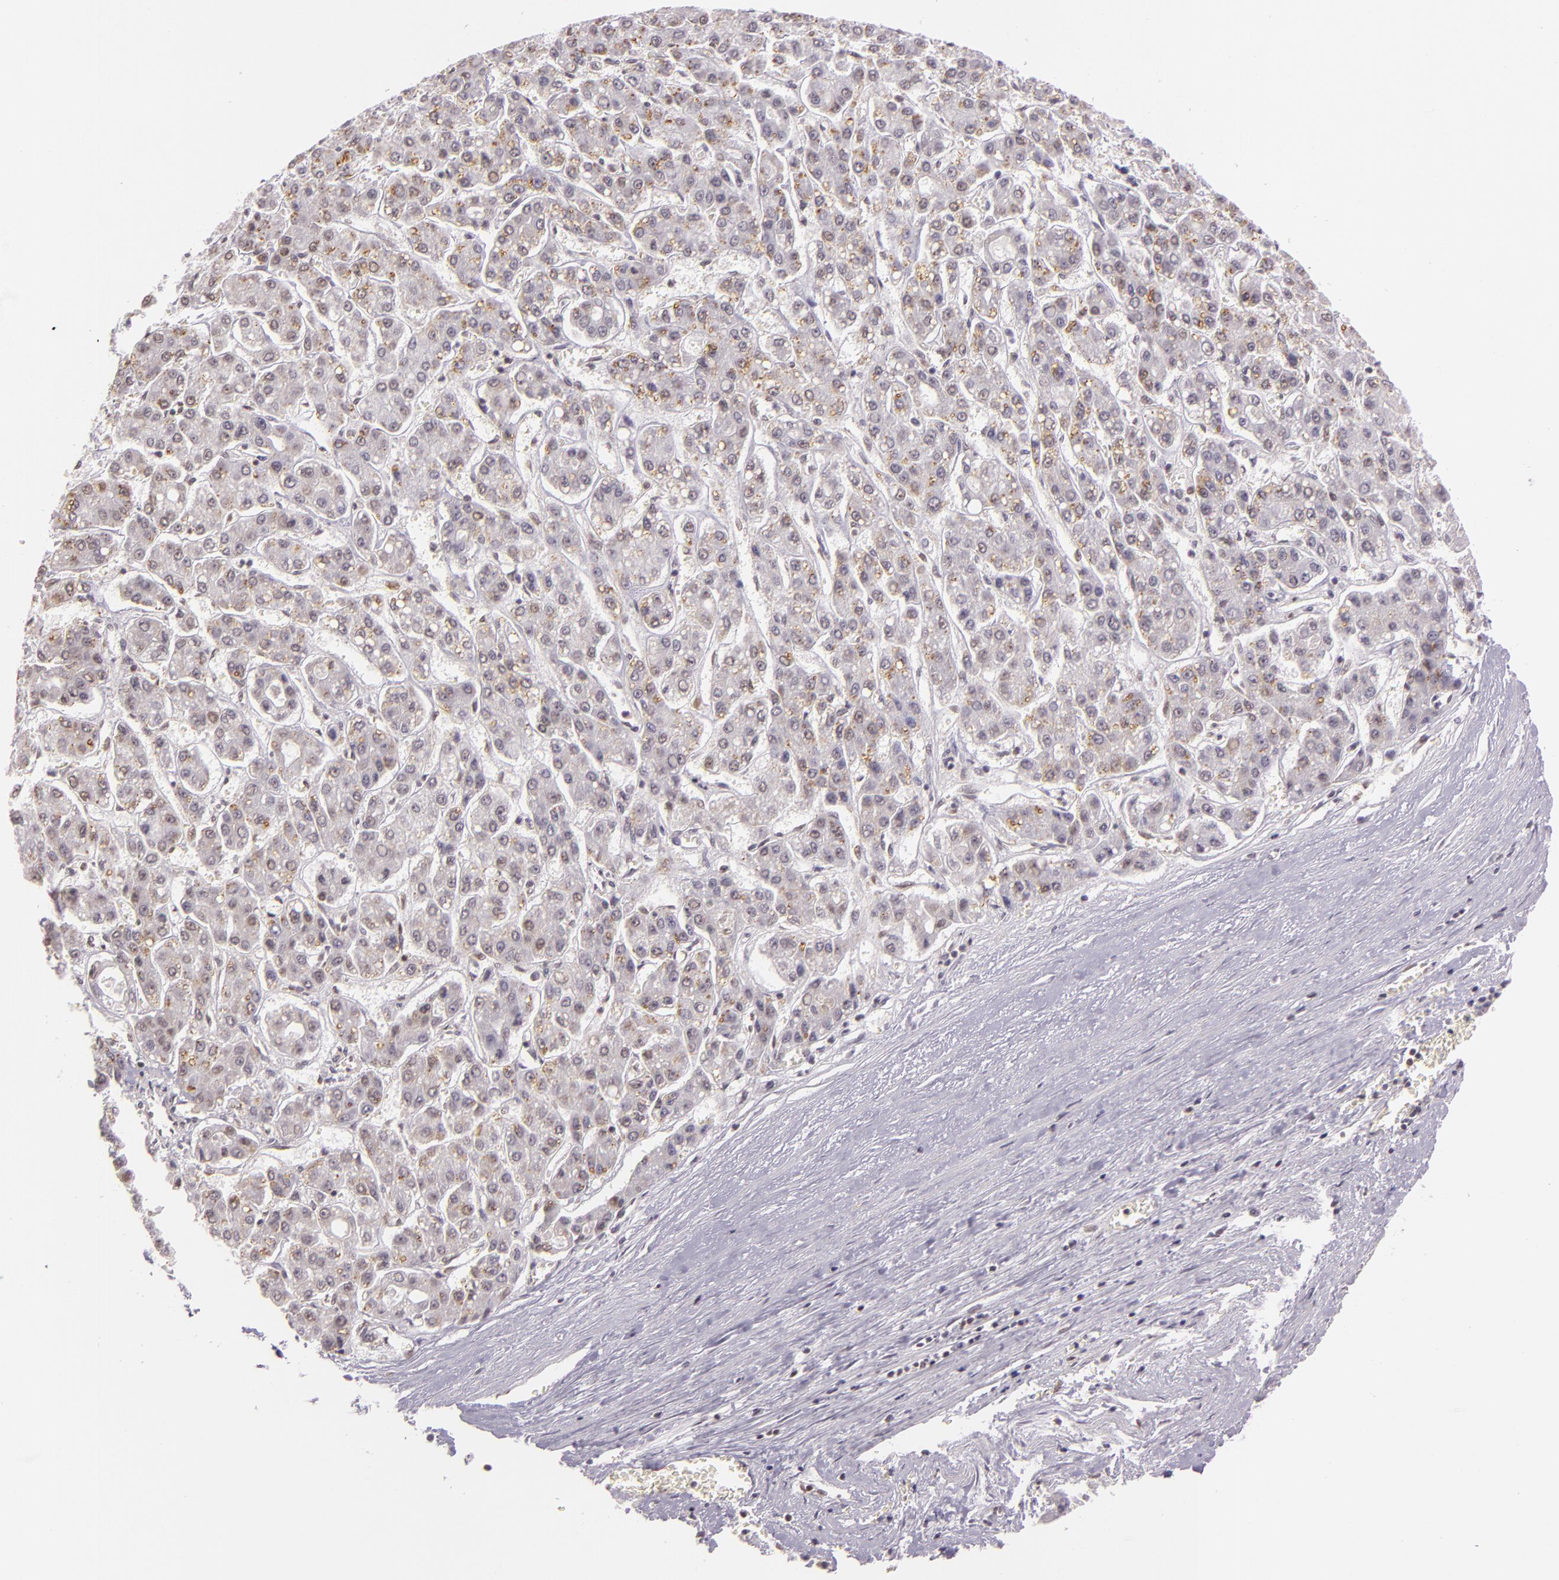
{"staining": {"intensity": "negative", "quantity": "none", "location": "none"}, "tissue": "liver cancer", "cell_type": "Tumor cells", "image_type": "cancer", "snomed": [{"axis": "morphology", "description": "Carcinoma, Hepatocellular, NOS"}, {"axis": "topography", "description": "Liver"}], "caption": "The micrograph reveals no staining of tumor cells in liver cancer.", "gene": "IMPDH1", "patient": {"sex": "male", "age": 69}}